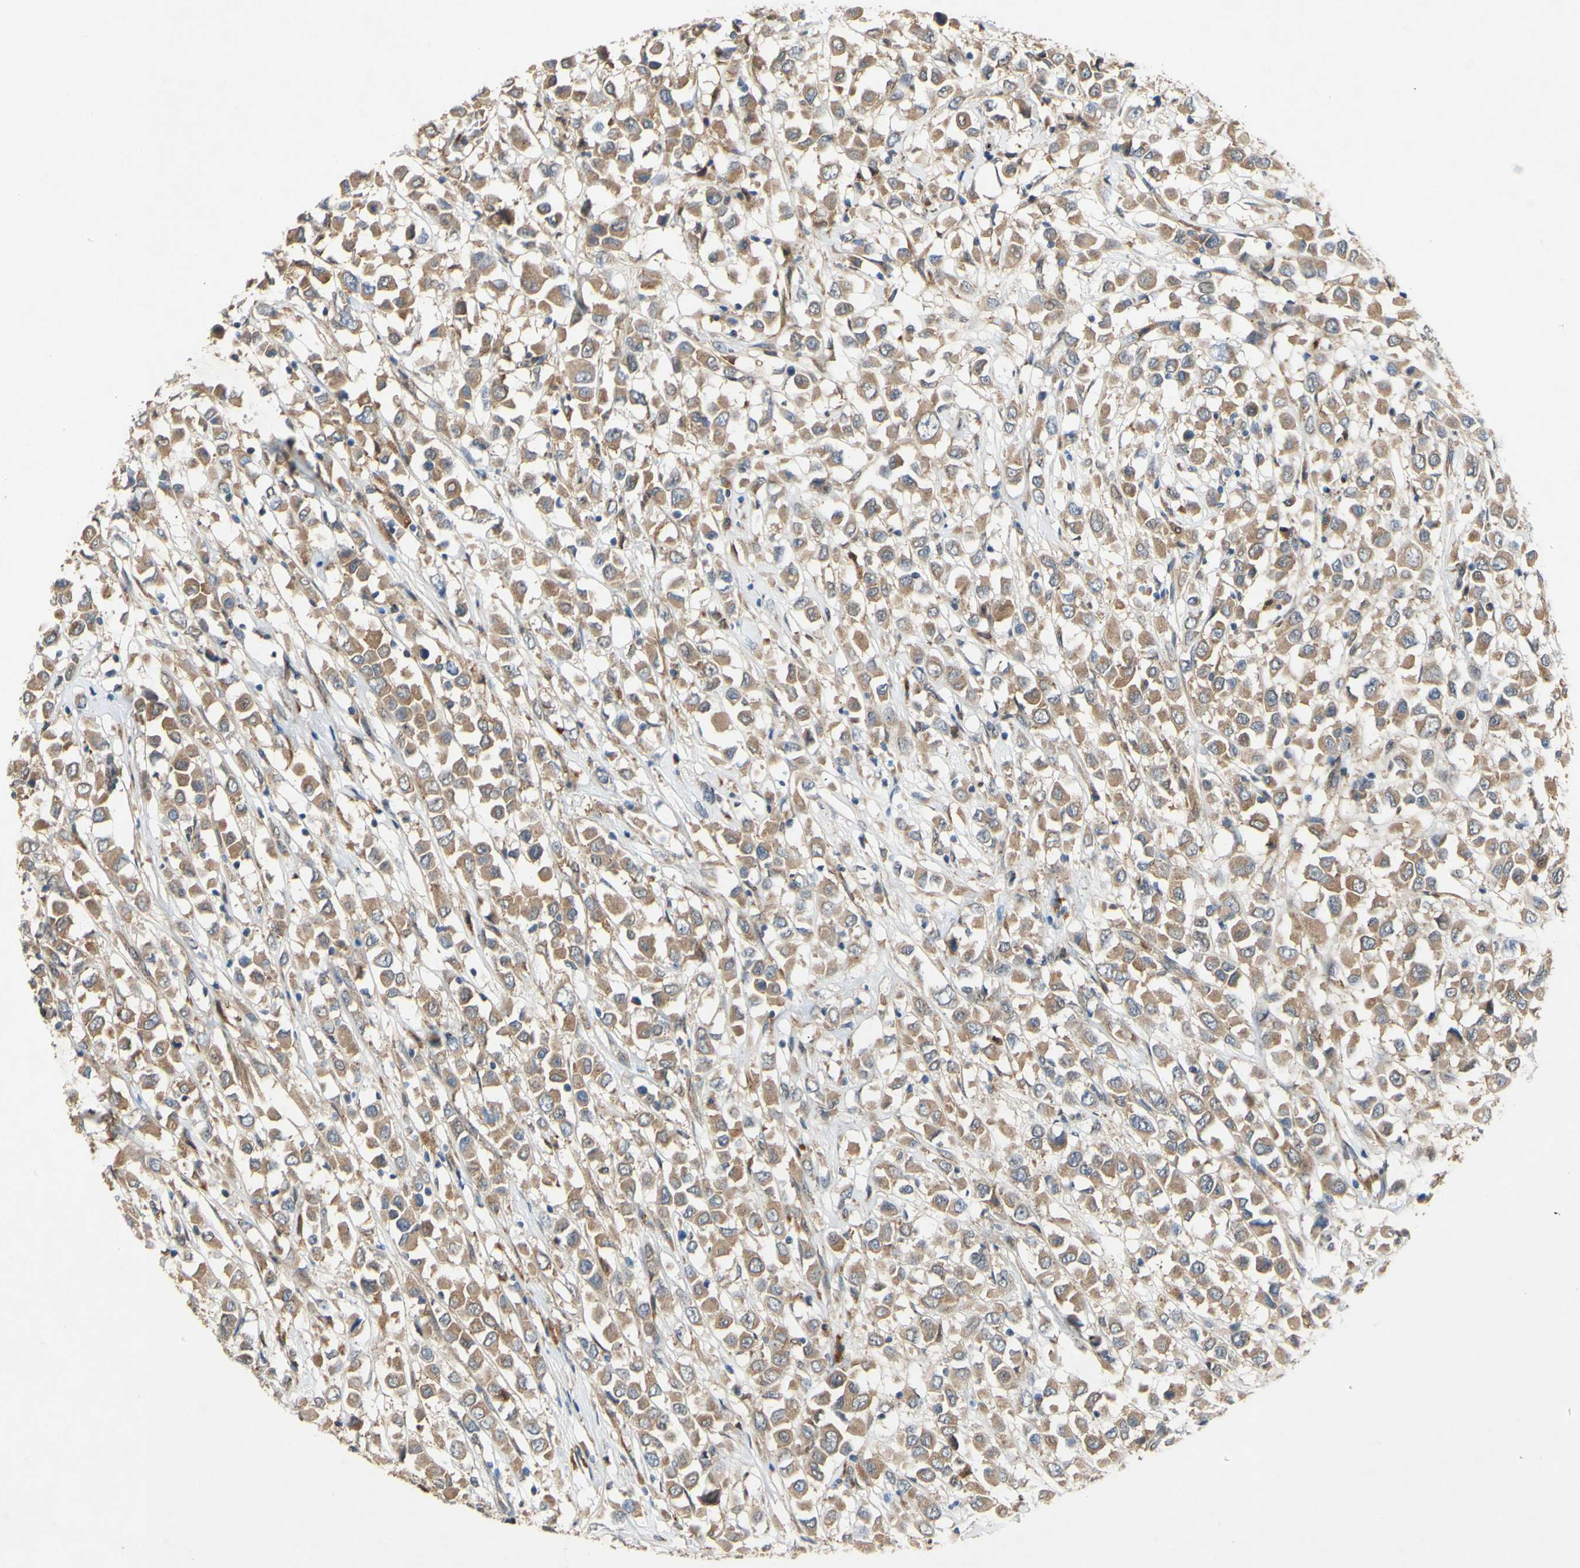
{"staining": {"intensity": "moderate", "quantity": ">75%", "location": "cytoplasmic/membranous"}, "tissue": "breast cancer", "cell_type": "Tumor cells", "image_type": "cancer", "snomed": [{"axis": "morphology", "description": "Duct carcinoma"}, {"axis": "topography", "description": "Breast"}], "caption": "The image exhibits staining of breast cancer (intraductal carcinoma), revealing moderate cytoplasmic/membranous protein expression (brown color) within tumor cells.", "gene": "PDGFB", "patient": {"sex": "female", "age": 61}}